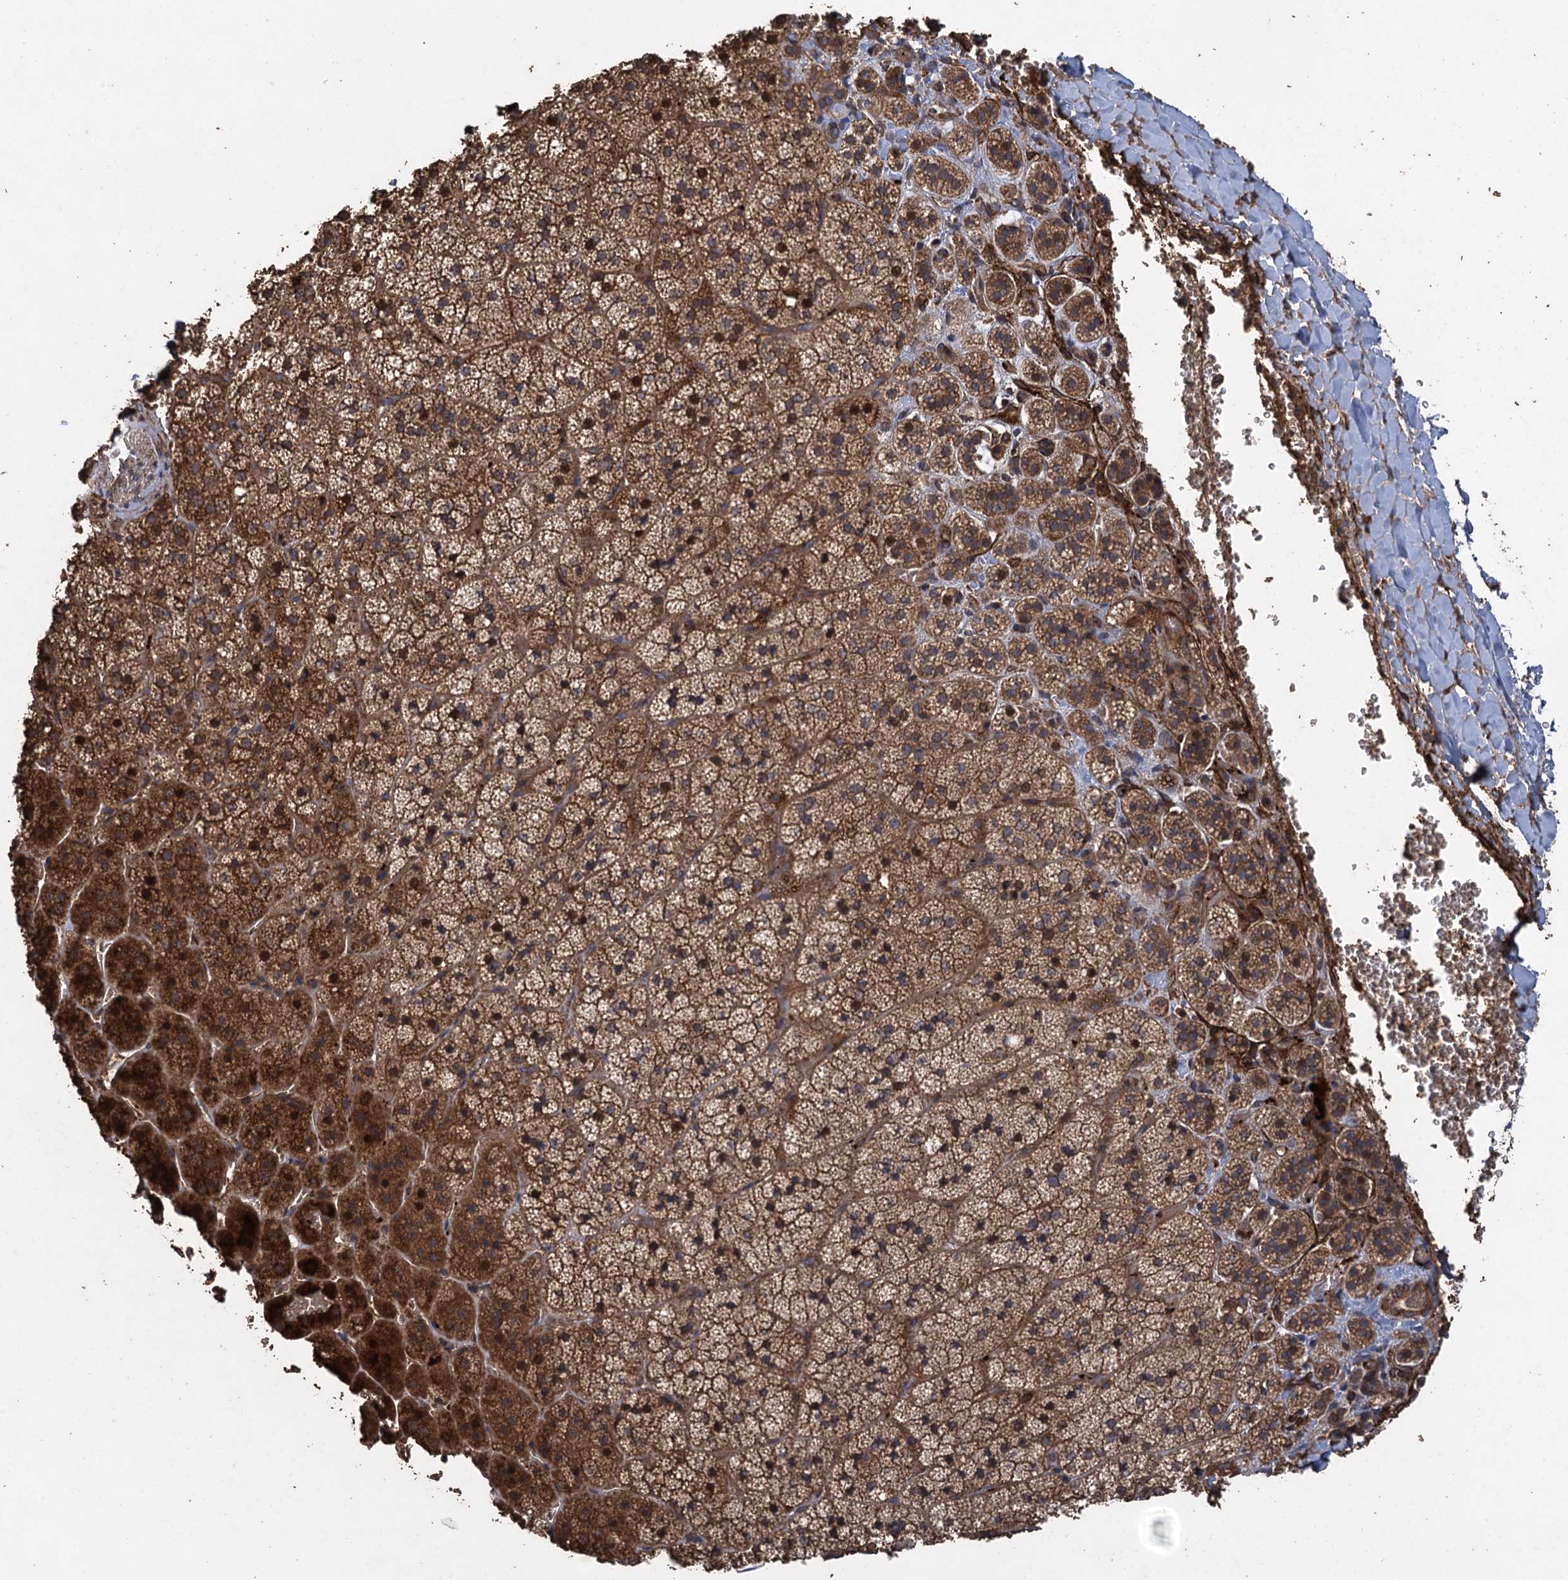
{"staining": {"intensity": "strong", "quantity": "25%-75%", "location": "cytoplasmic/membranous"}, "tissue": "adrenal gland", "cell_type": "Glandular cells", "image_type": "normal", "snomed": [{"axis": "morphology", "description": "Normal tissue, NOS"}, {"axis": "topography", "description": "Adrenal gland"}], "caption": "Protein analysis of unremarkable adrenal gland demonstrates strong cytoplasmic/membranous staining in about 25%-75% of glandular cells.", "gene": "TXNDC11", "patient": {"sex": "female", "age": 44}}